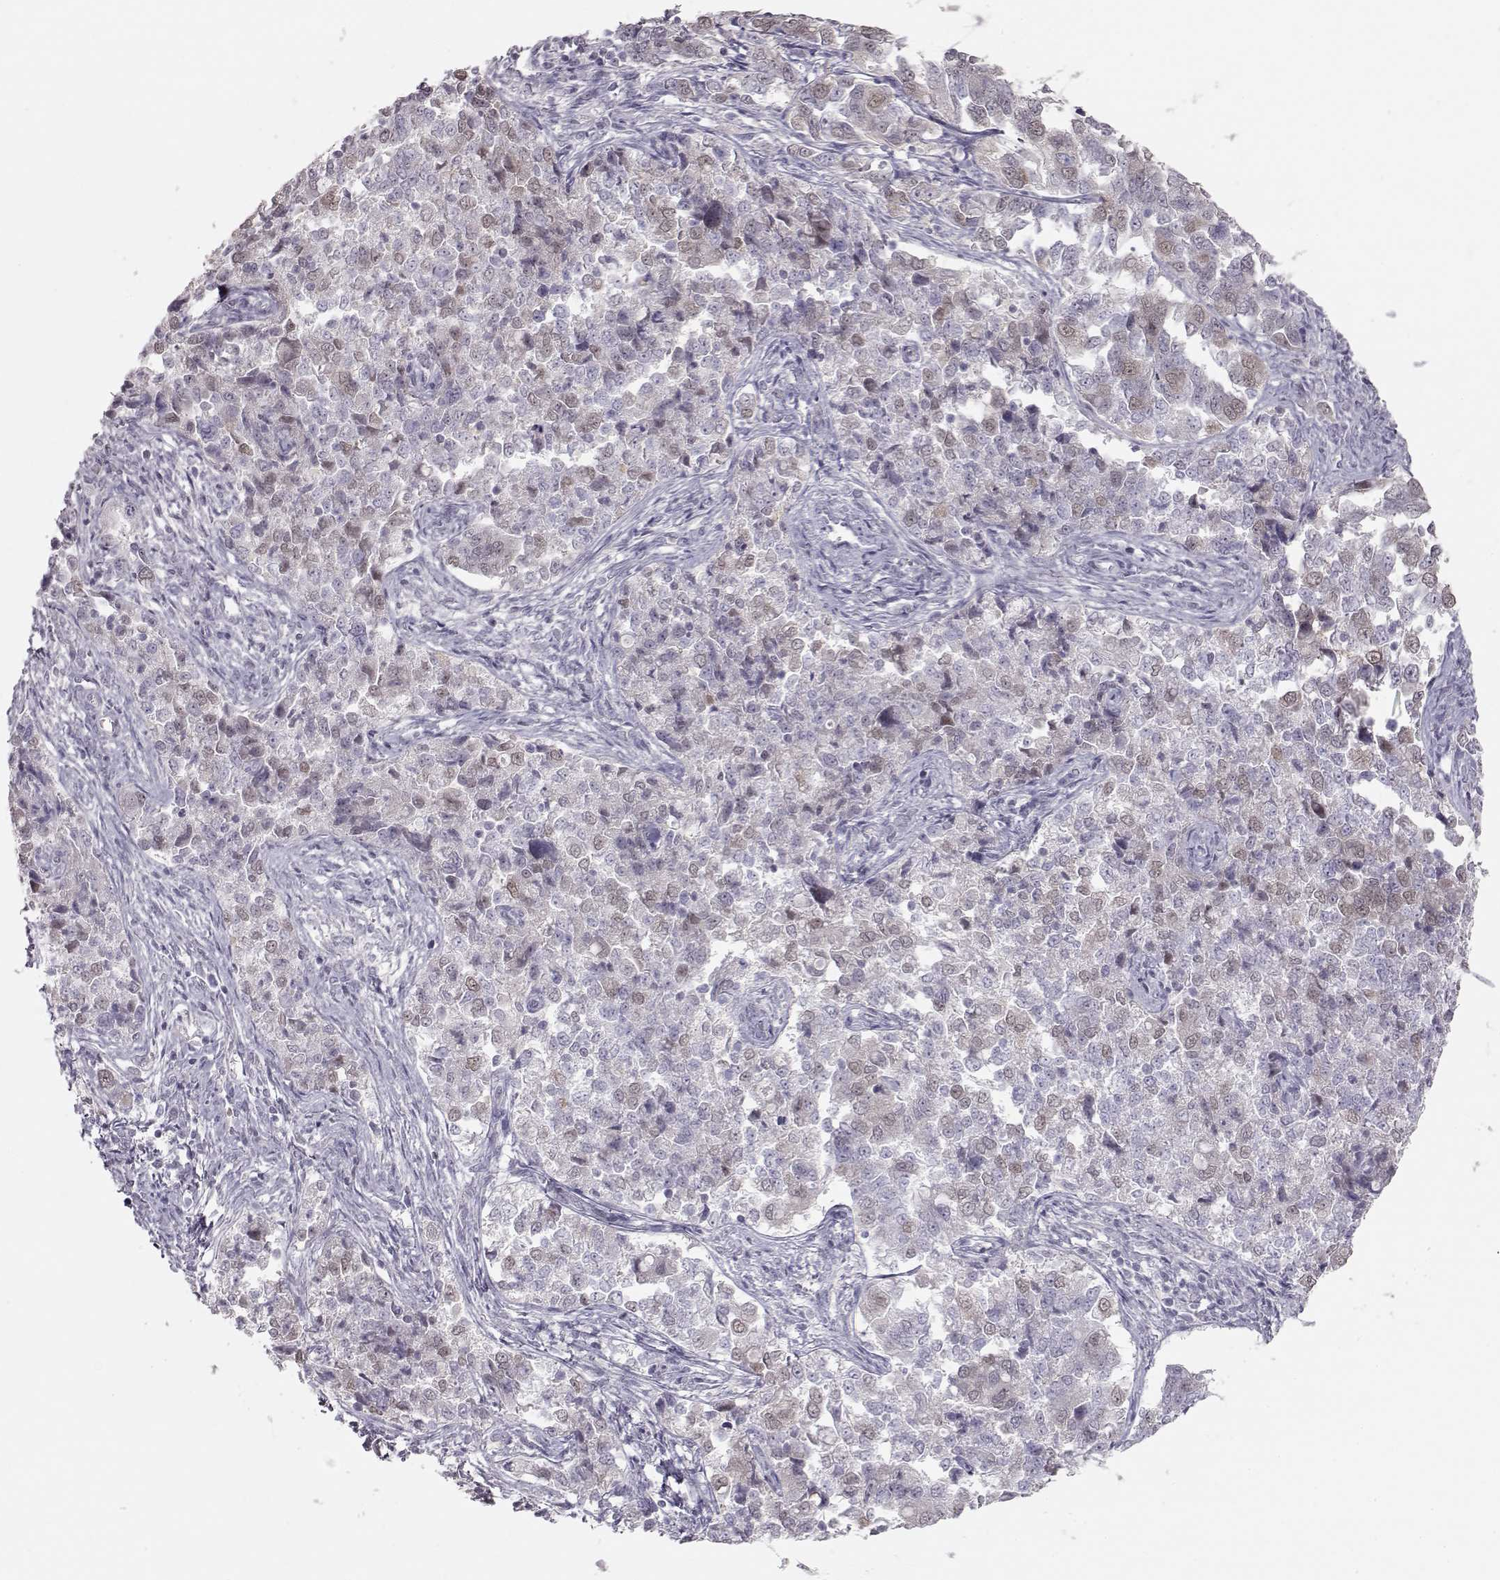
{"staining": {"intensity": "negative", "quantity": "none", "location": "none"}, "tissue": "endometrial cancer", "cell_type": "Tumor cells", "image_type": "cancer", "snomed": [{"axis": "morphology", "description": "Adenocarcinoma, NOS"}, {"axis": "topography", "description": "Endometrium"}], "caption": "The immunohistochemistry micrograph has no significant positivity in tumor cells of endometrial cancer (adenocarcinoma) tissue.", "gene": "FAM205A", "patient": {"sex": "female", "age": 43}}